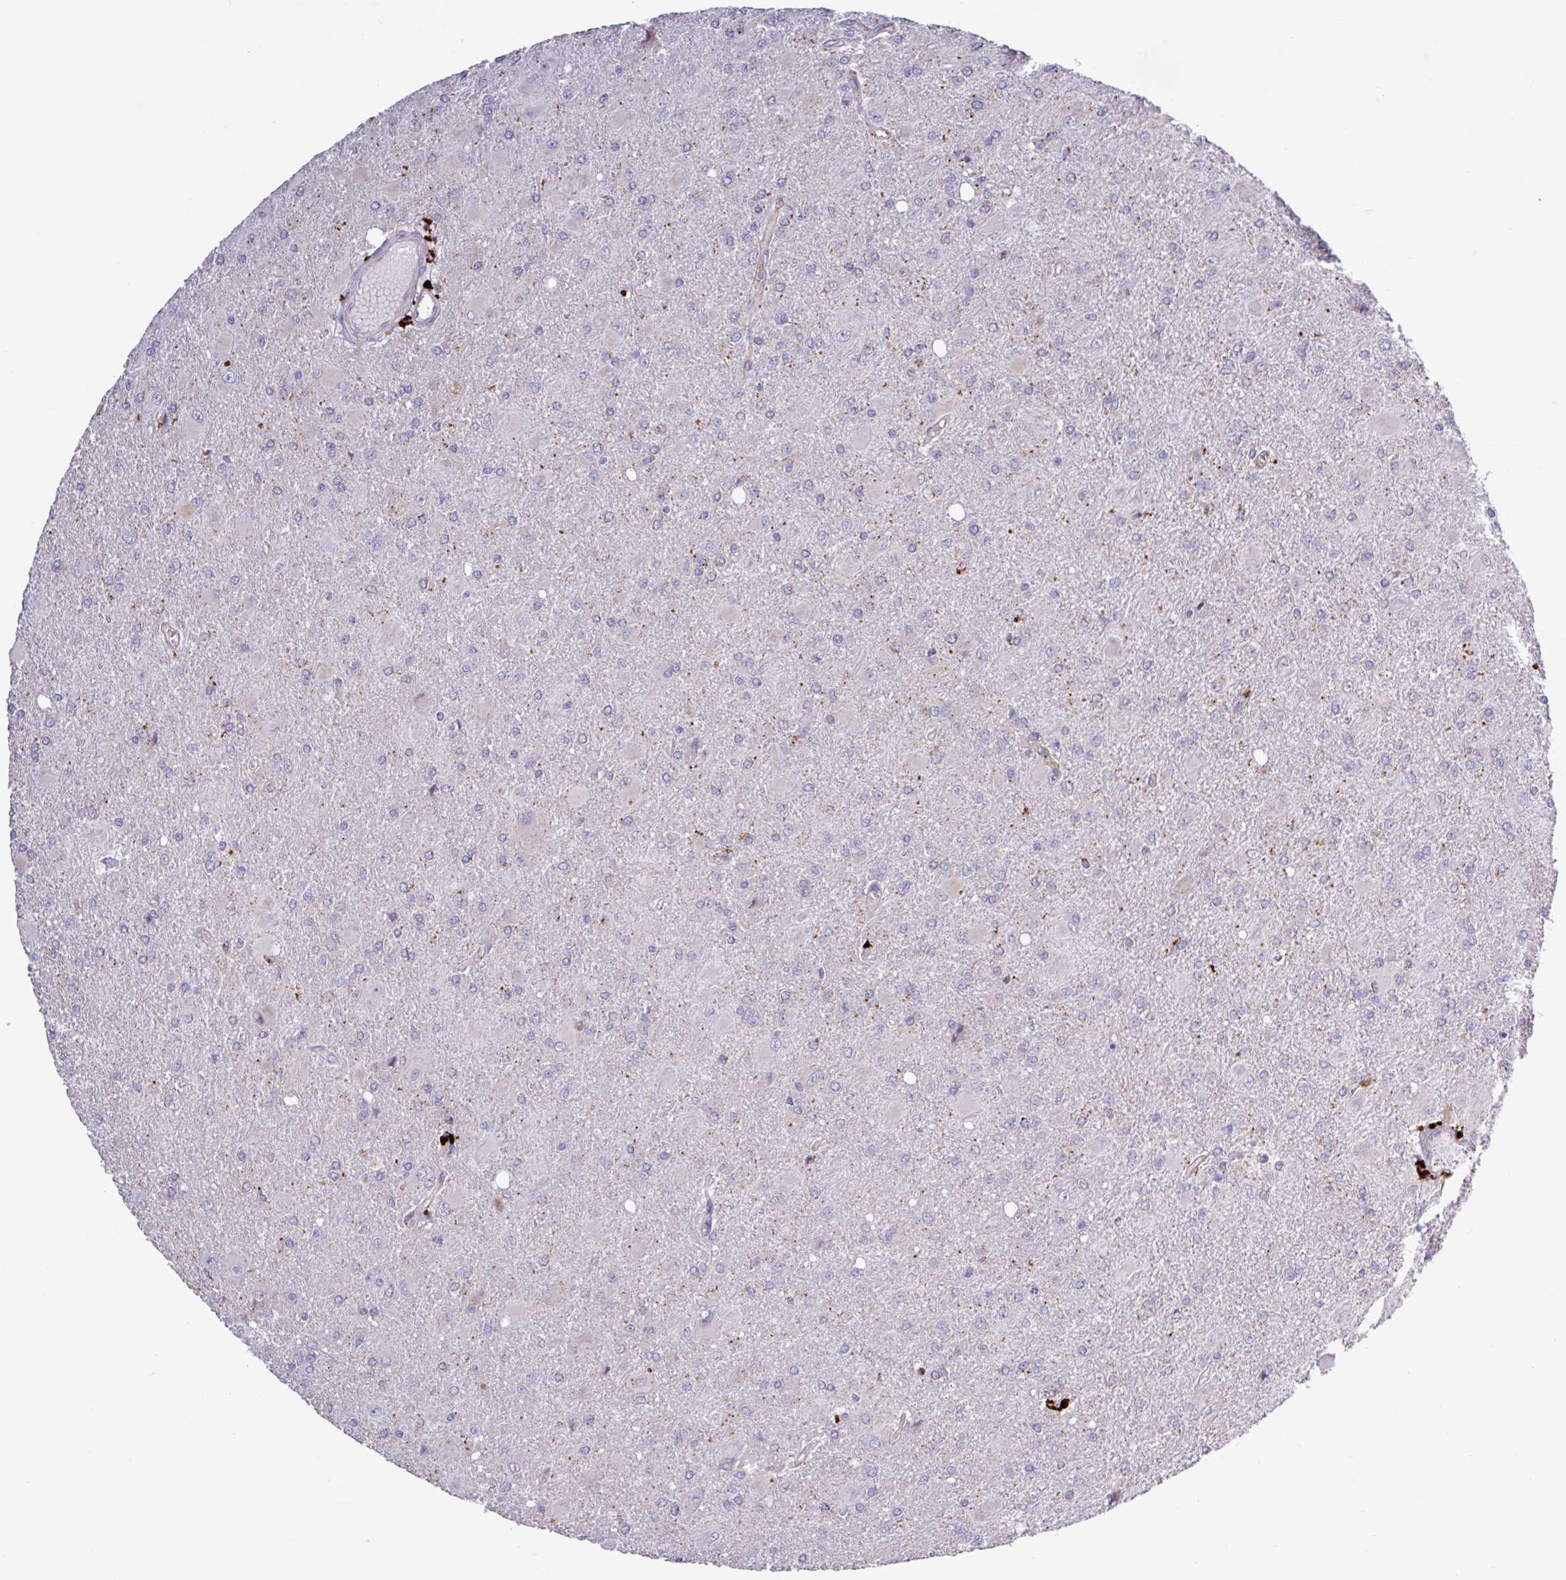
{"staining": {"intensity": "moderate", "quantity": "25%-75%", "location": "cytoplasmic/membranous"}, "tissue": "glioma", "cell_type": "Tumor cells", "image_type": "cancer", "snomed": [{"axis": "morphology", "description": "Glioma, malignant, High grade"}, {"axis": "topography", "description": "Brain"}], "caption": "DAB immunohistochemical staining of malignant glioma (high-grade) demonstrates moderate cytoplasmic/membranous protein positivity in about 25%-75% of tumor cells.", "gene": "AMIGO2", "patient": {"sex": "male", "age": 67}}